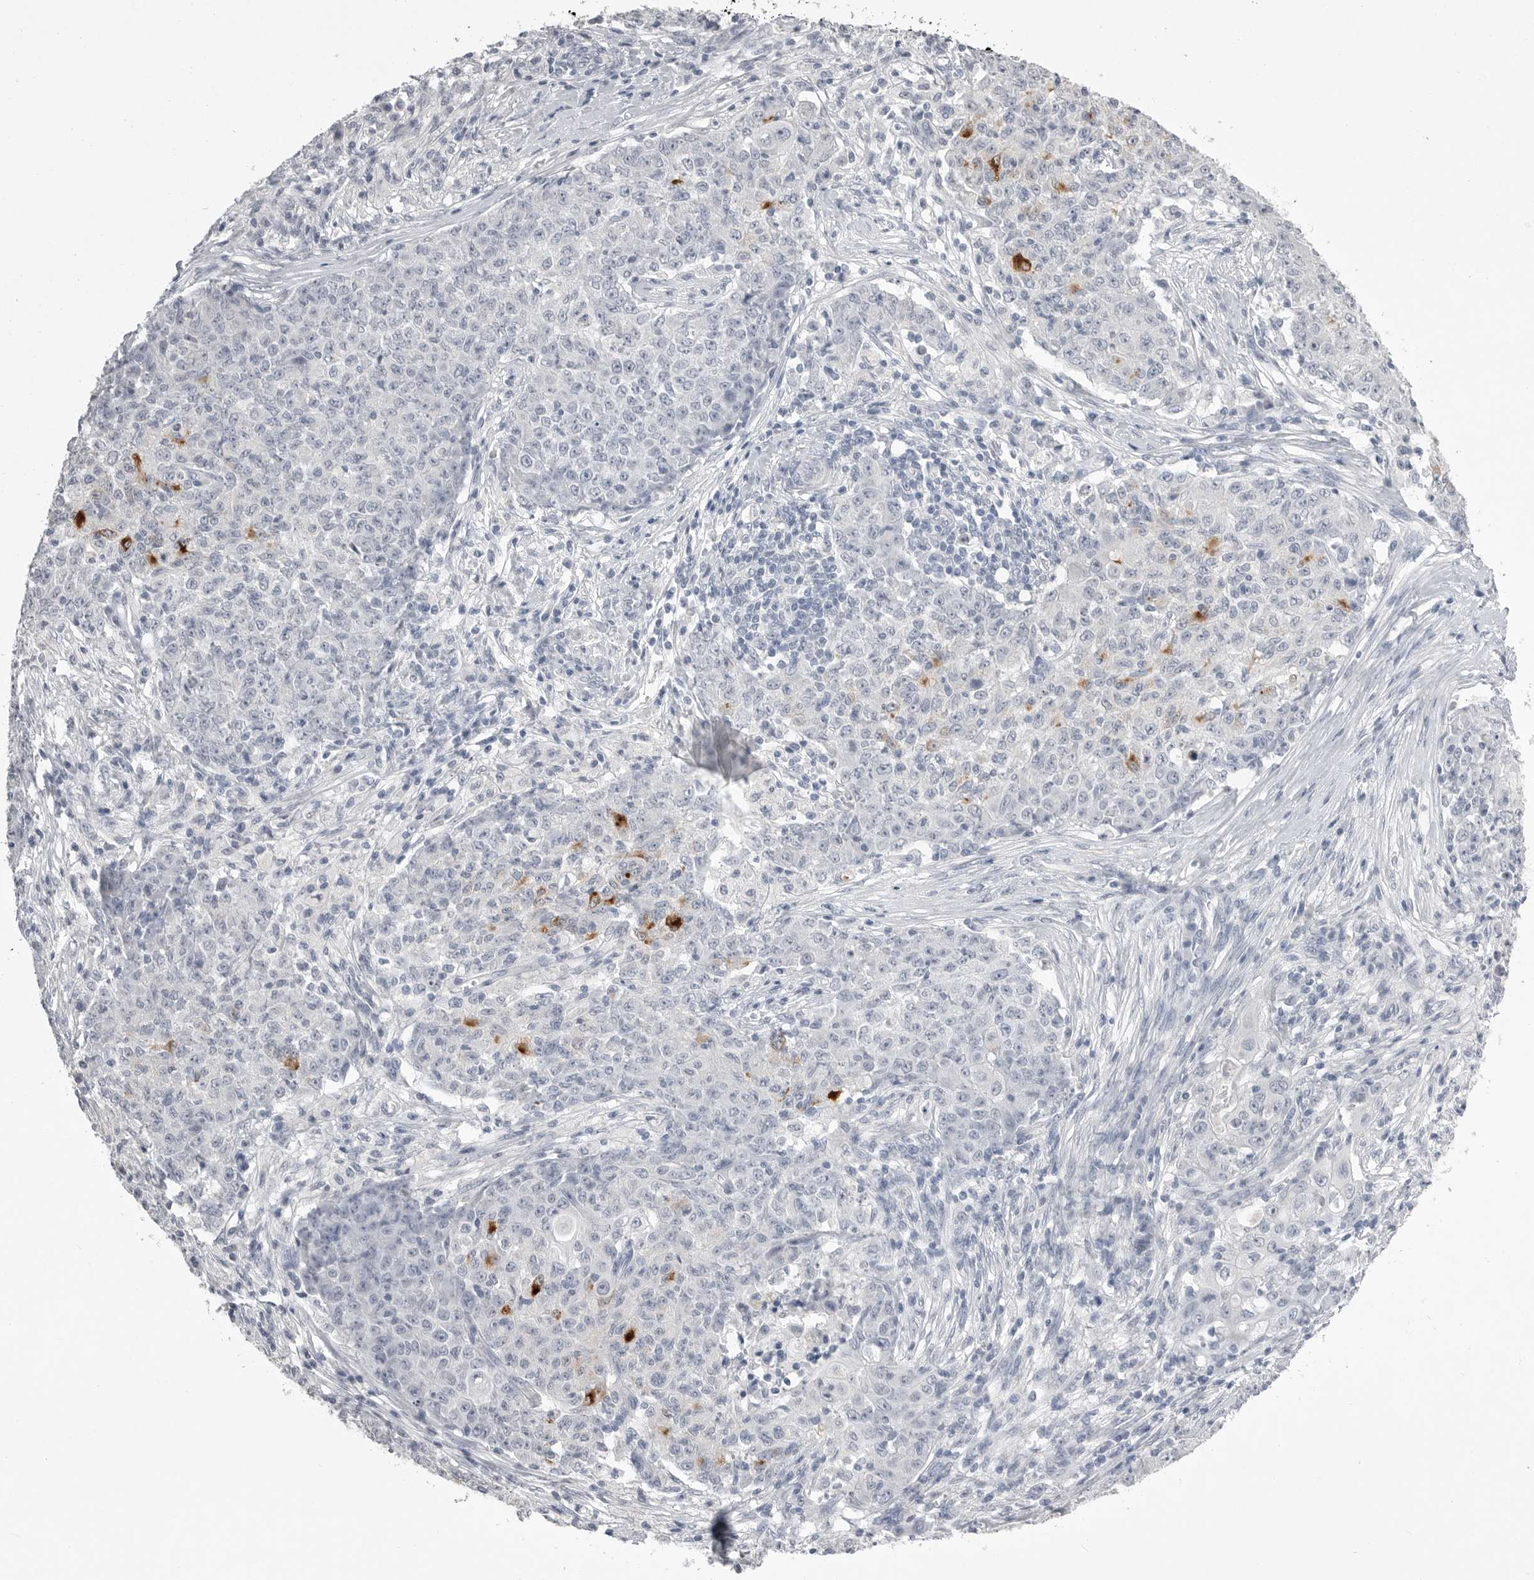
{"staining": {"intensity": "negative", "quantity": "none", "location": "none"}, "tissue": "ovarian cancer", "cell_type": "Tumor cells", "image_type": "cancer", "snomed": [{"axis": "morphology", "description": "Carcinoma, endometroid"}, {"axis": "topography", "description": "Ovary"}], "caption": "This is a photomicrograph of immunohistochemistry (IHC) staining of endometroid carcinoma (ovarian), which shows no staining in tumor cells.", "gene": "CPB1", "patient": {"sex": "female", "age": 42}}